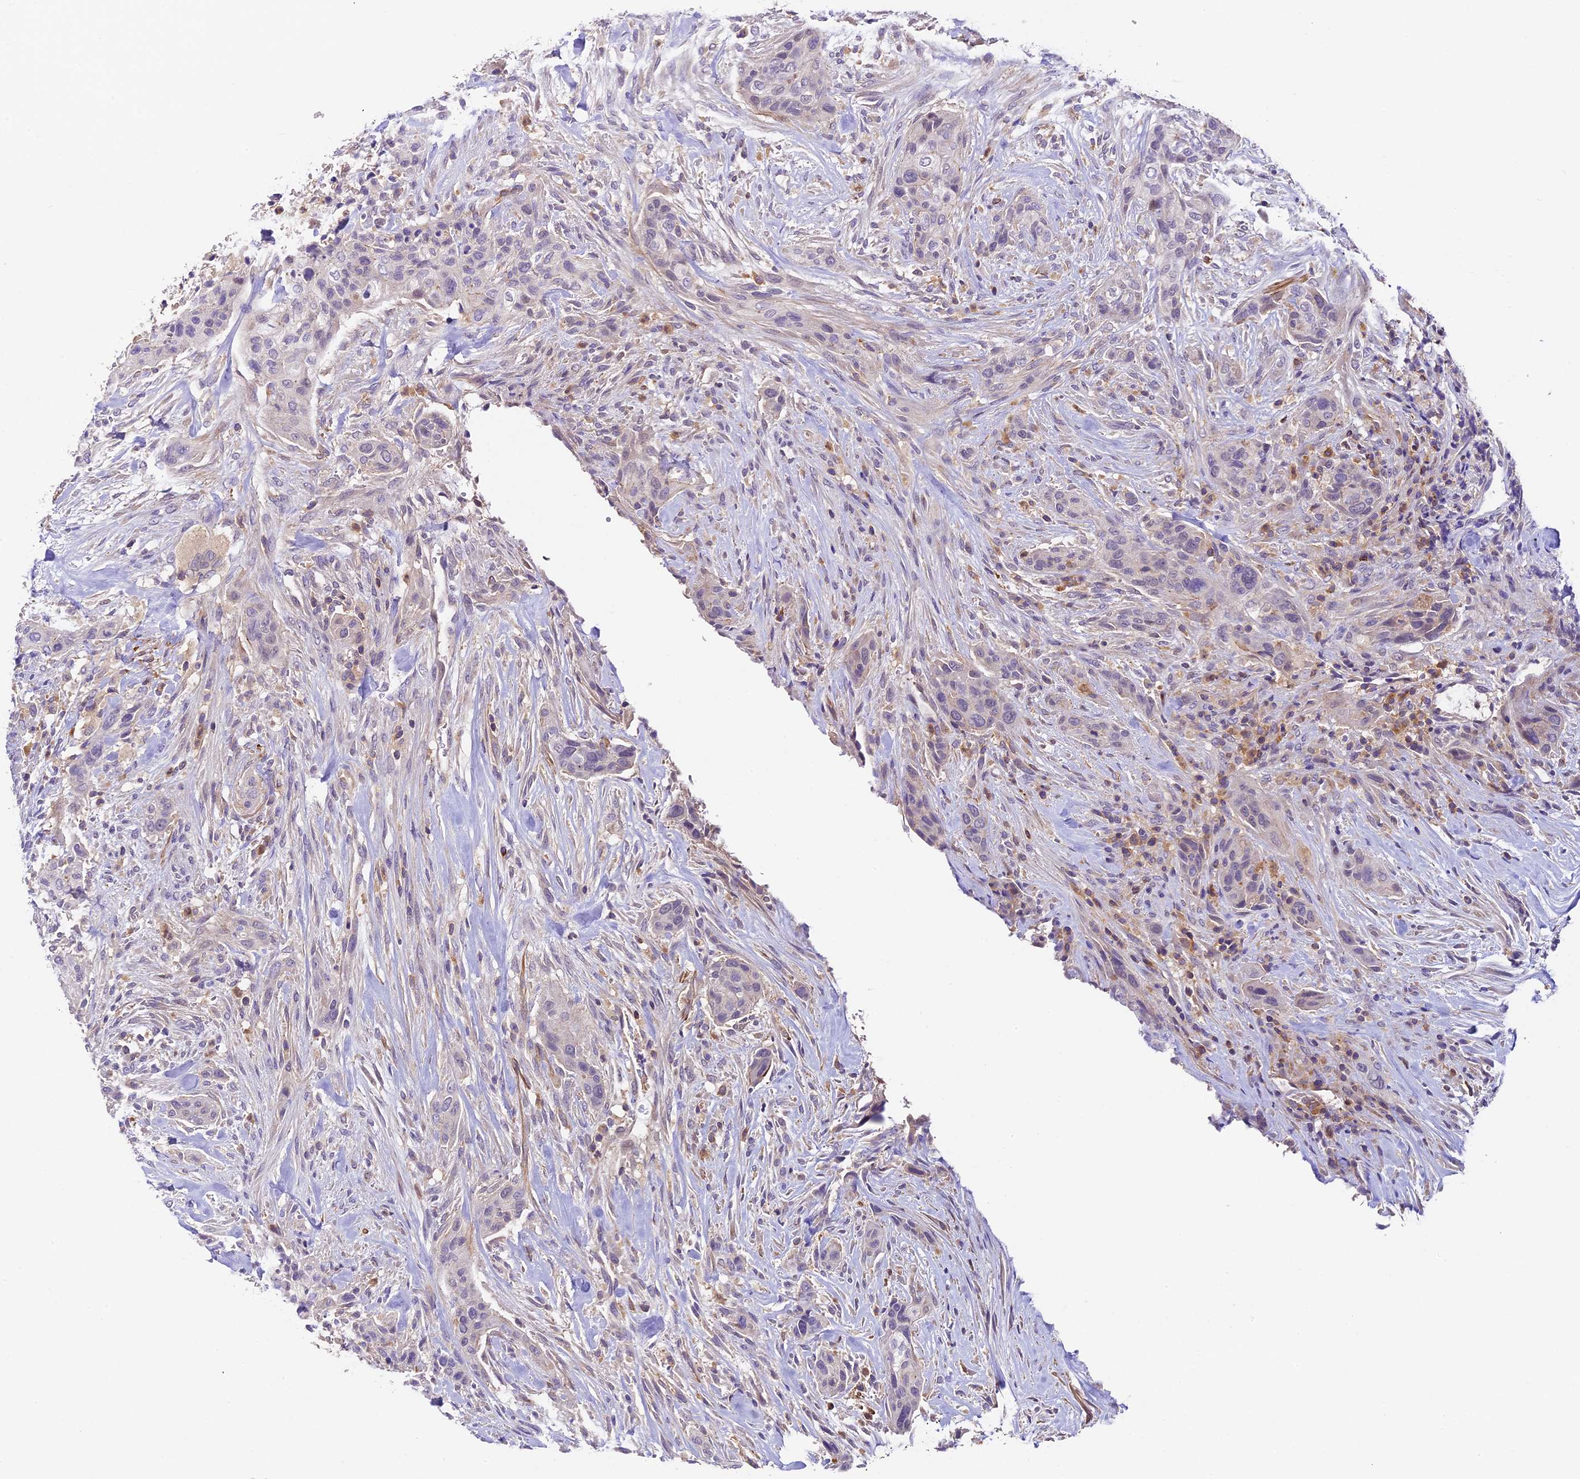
{"staining": {"intensity": "negative", "quantity": "none", "location": "none"}, "tissue": "urothelial cancer", "cell_type": "Tumor cells", "image_type": "cancer", "snomed": [{"axis": "morphology", "description": "Urothelial carcinoma, High grade"}, {"axis": "topography", "description": "Urinary bladder"}], "caption": "A histopathology image of human urothelial cancer is negative for staining in tumor cells. The staining is performed using DAB brown chromogen with nuclei counter-stained in using hematoxylin.", "gene": "TBC1D1", "patient": {"sex": "male", "age": 35}}